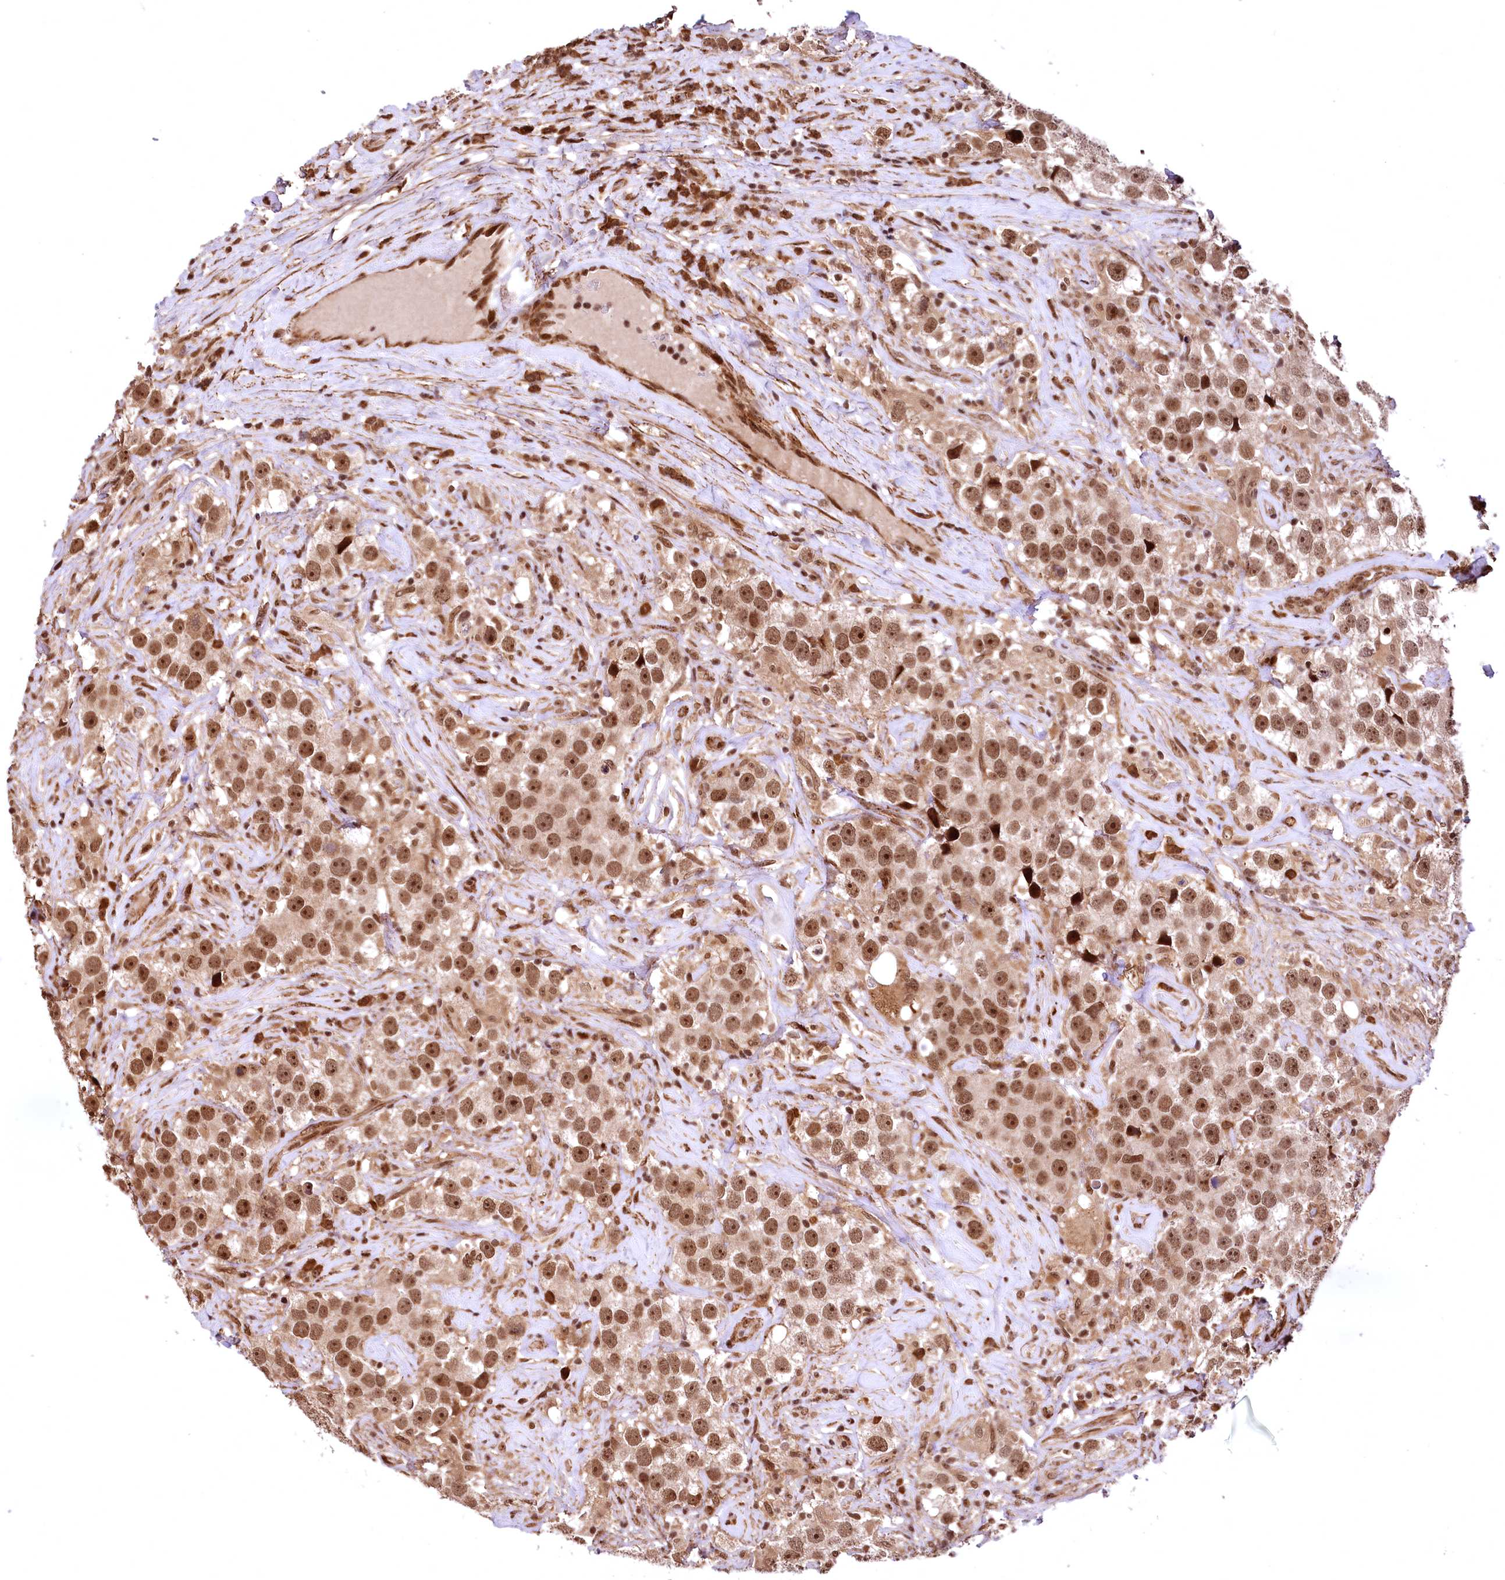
{"staining": {"intensity": "moderate", "quantity": ">75%", "location": "nuclear"}, "tissue": "testis cancer", "cell_type": "Tumor cells", "image_type": "cancer", "snomed": [{"axis": "morphology", "description": "Seminoma, NOS"}, {"axis": "topography", "description": "Testis"}], "caption": "Immunohistochemistry (IHC) micrograph of human testis cancer (seminoma) stained for a protein (brown), which shows medium levels of moderate nuclear positivity in approximately >75% of tumor cells.", "gene": "PDS5B", "patient": {"sex": "male", "age": 49}}